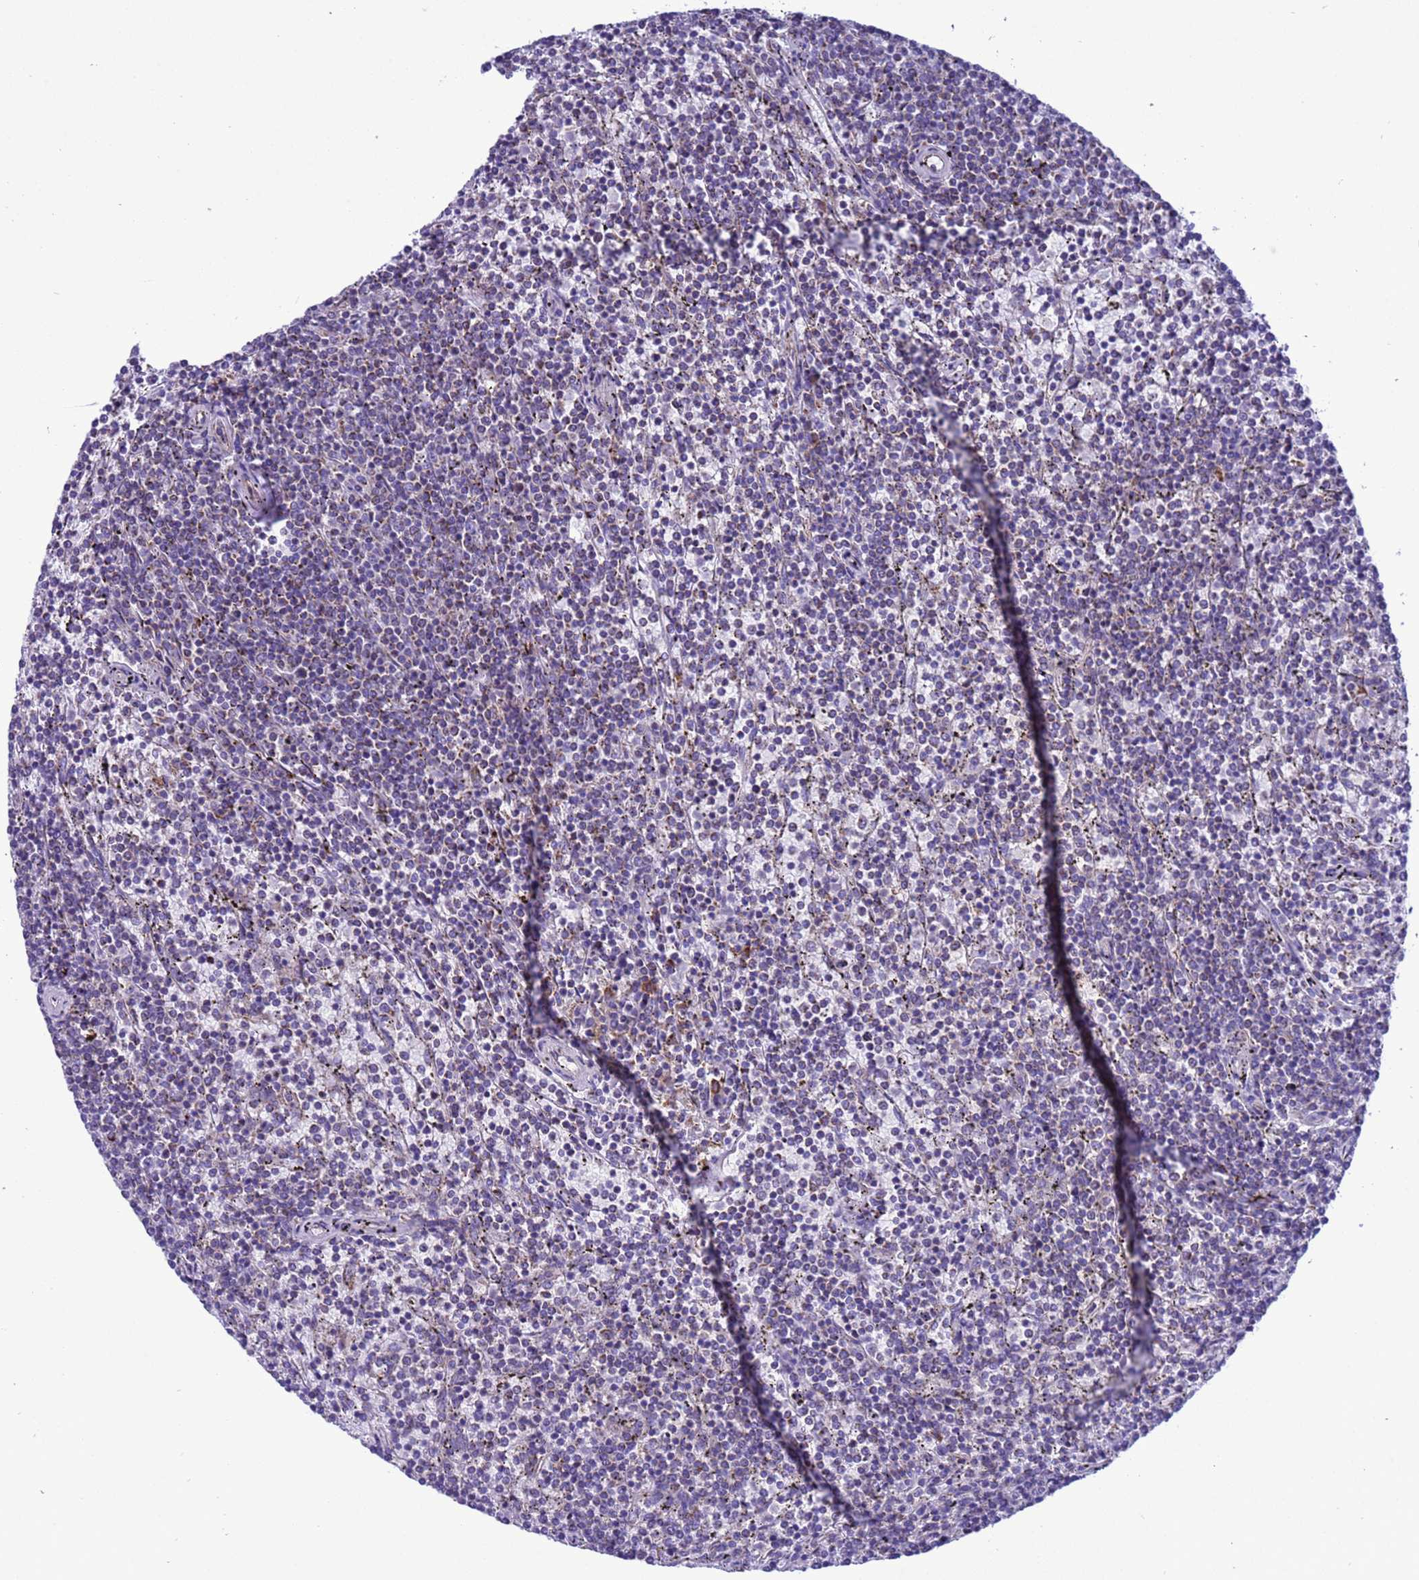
{"staining": {"intensity": "weak", "quantity": "<25%", "location": "cytoplasmic/membranous"}, "tissue": "lymphoma", "cell_type": "Tumor cells", "image_type": "cancer", "snomed": [{"axis": "morphology", "description": "Malignant lymphoma, non-Hodgkin's type, Low grade"}, {"axis": "topography", "description": "Spleen"}], "caption": "The histopathology image shows no staining of tumor cells in lymphoma.", "gene": "CCDC191", "patient": {"sex": "female", "age": 50}}